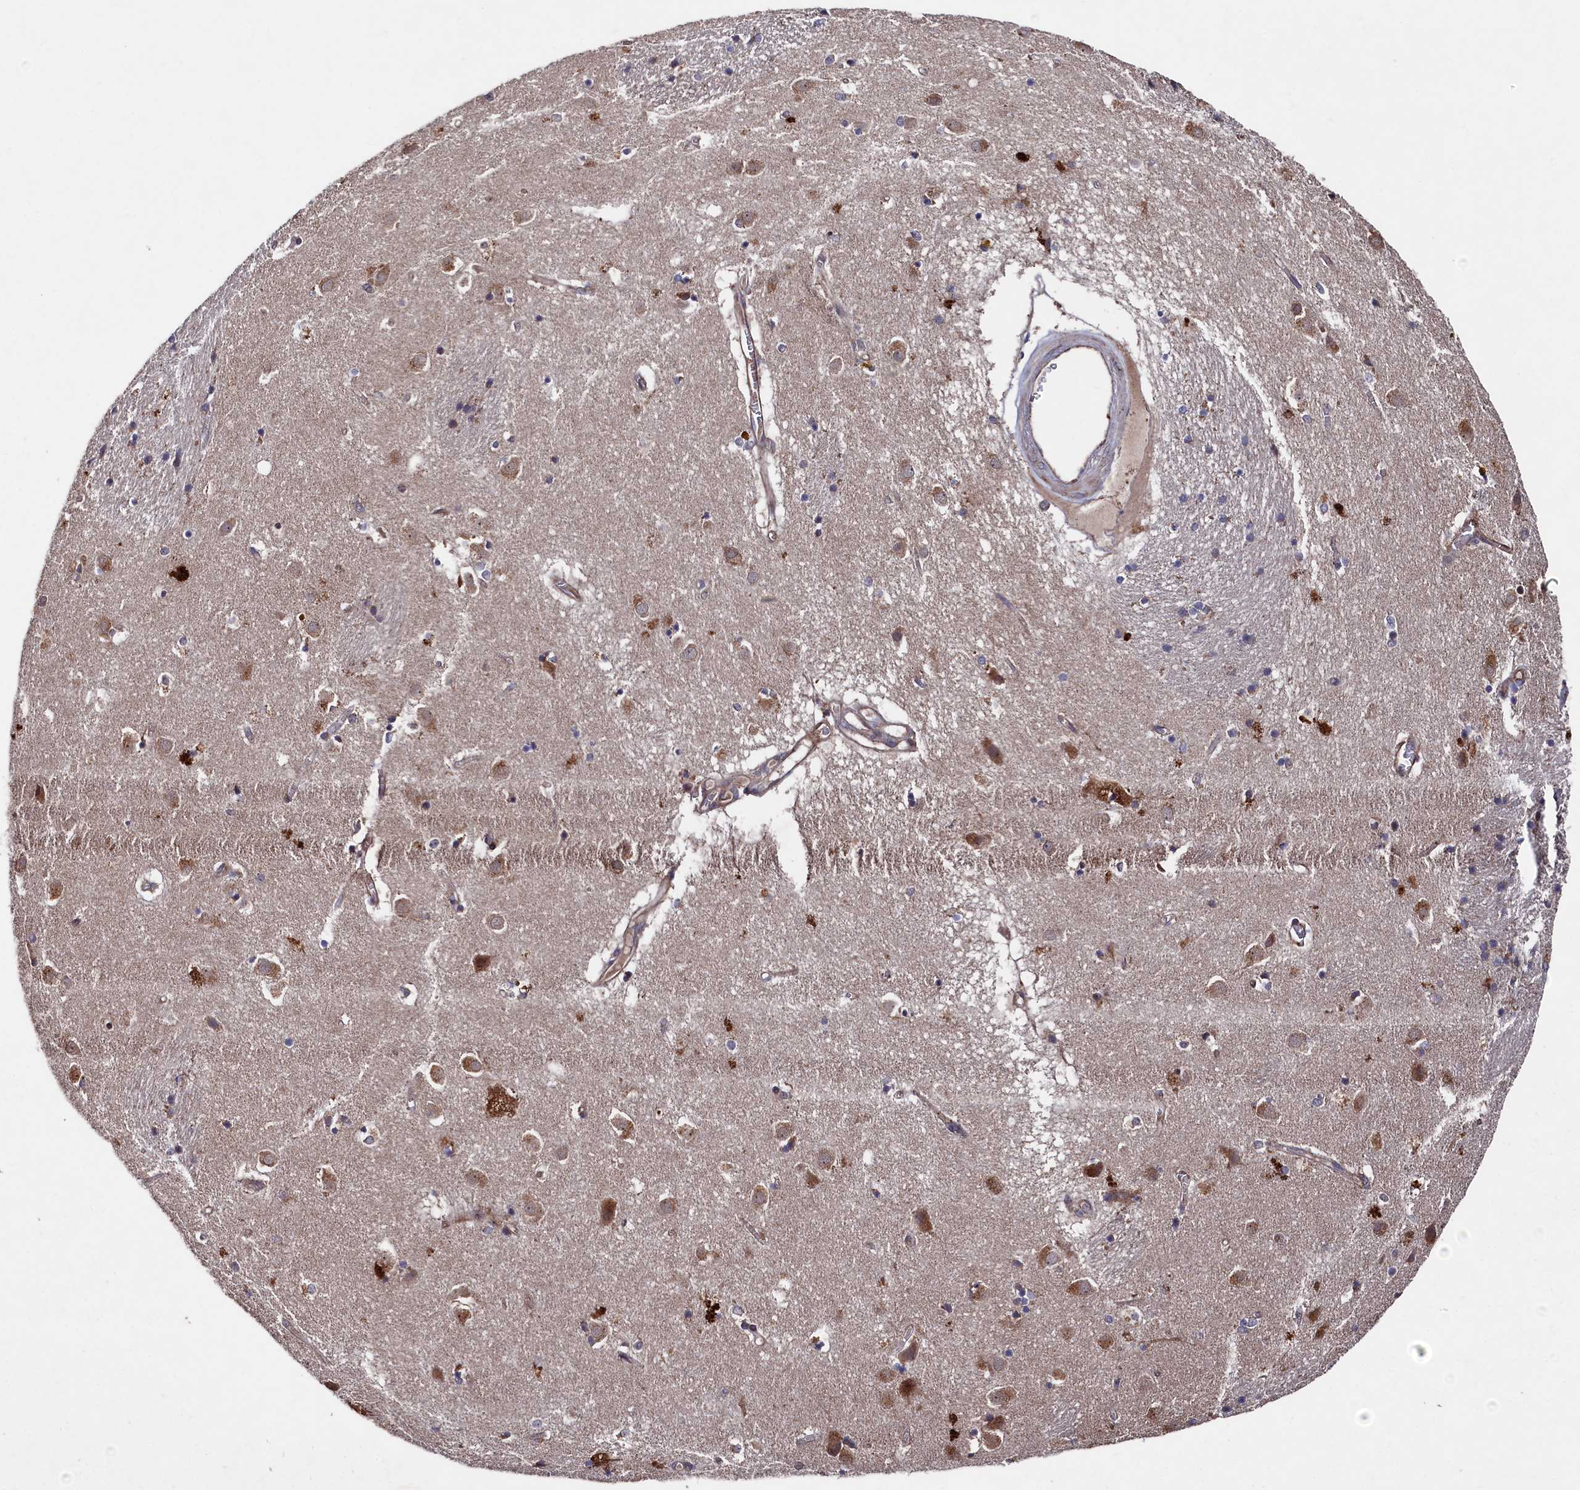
{"staining": {"intensity": "negative", "quantity": "none", "location": "none"}, "tissue": "caudate", "cell_type": "Glial cells", "image_type": "normal", "snomed": [{"axis": "morphology", "description": "Normal tissue, NOS"}, {"axis": "topography", "description": "Lateral ventricle wall"}], "caption": "Immunohistochemistry (IHC) micrograph of normal caudate stained for a protein (brown), which exhibits no expression in glial cells.", "gene": "SUPV3L1", "patient": {"sex": "male", "age": 70}}